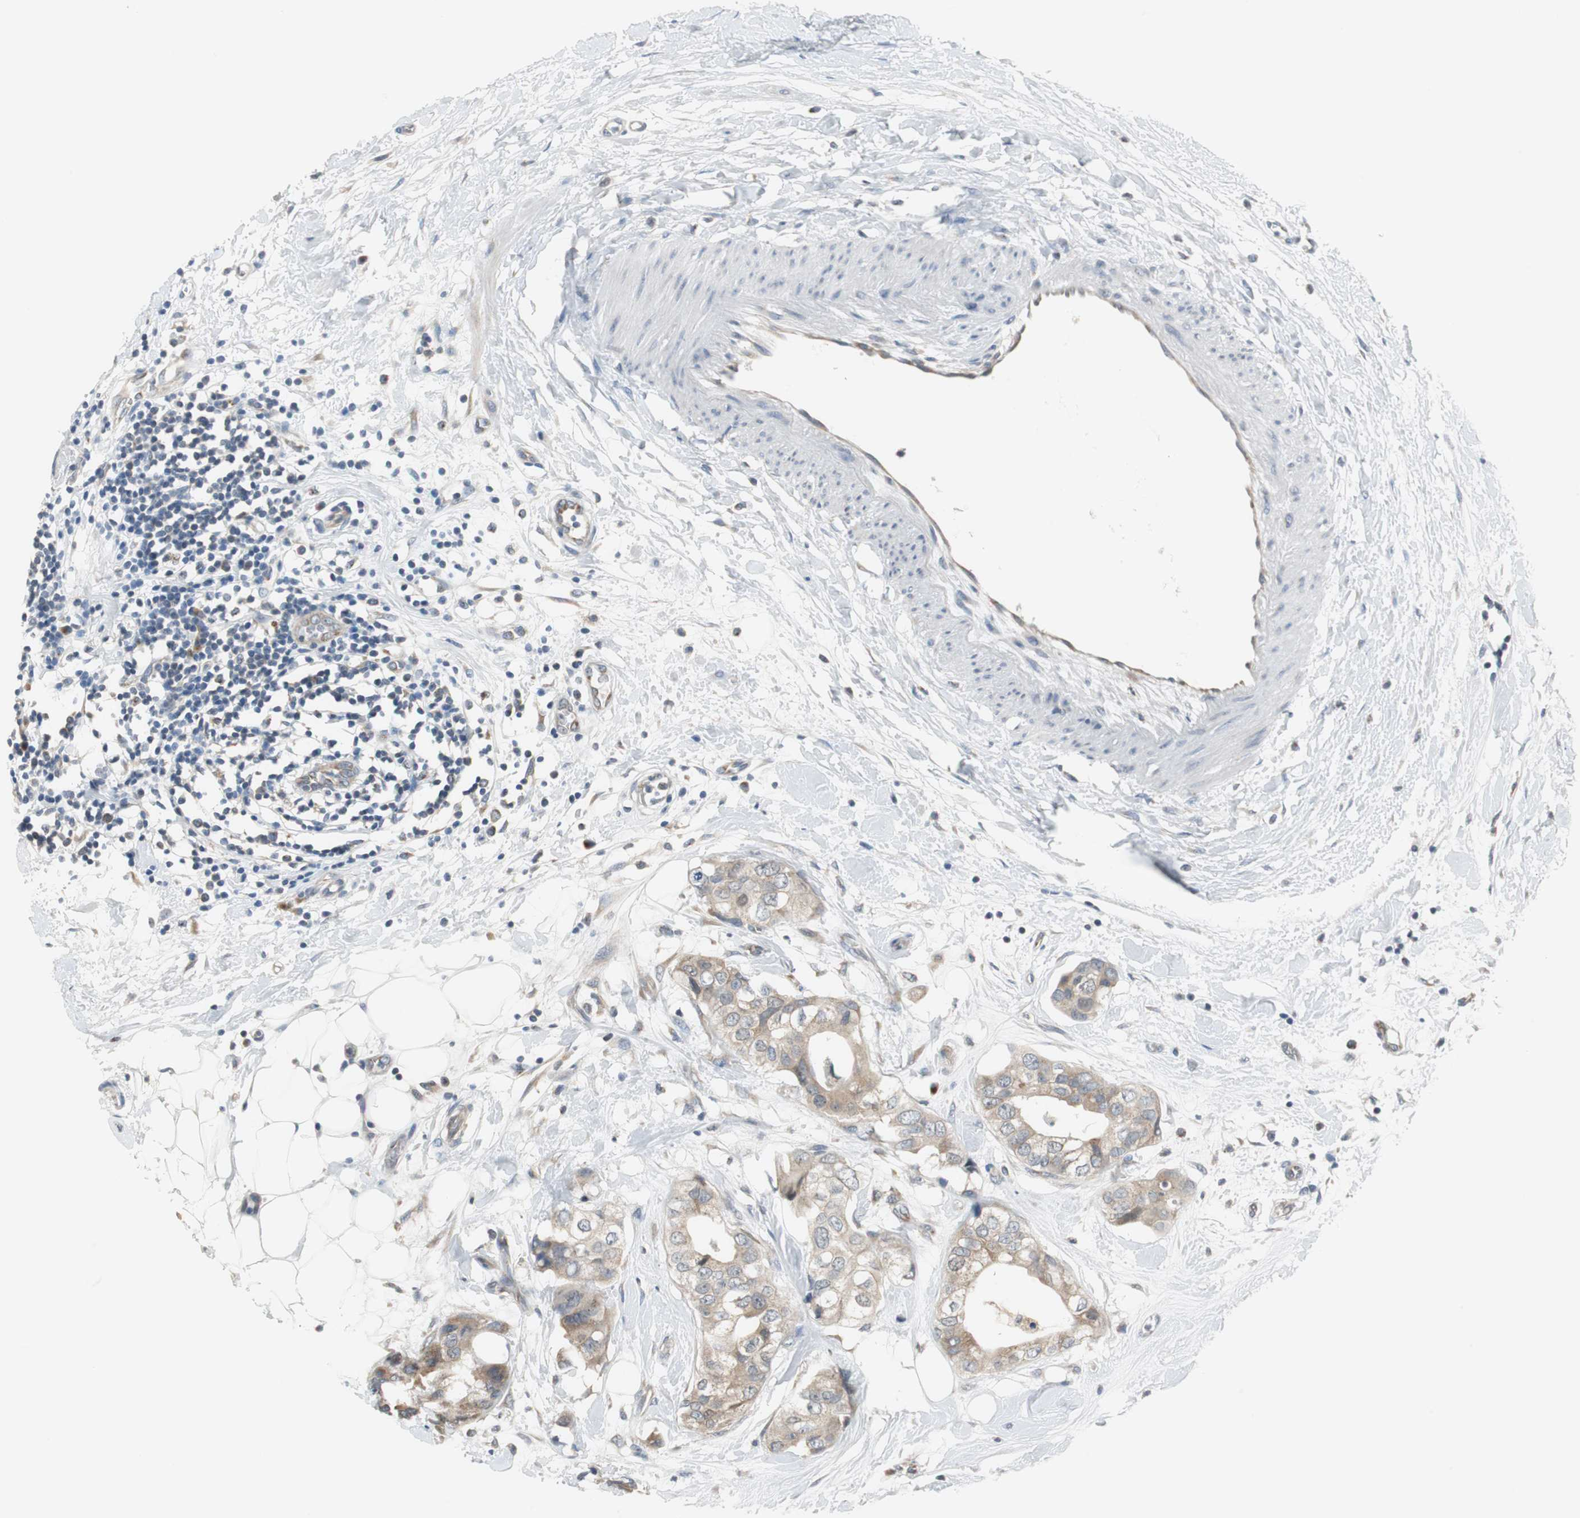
{"staining": {"intensity": "moderate", "quantity": ">75%", "location": "cytoplasmic/membranous"}, "tissue": "breast cancer", "cell_type": "Tumor cells", "image_type": "cancer", "snomed": [{"axis": "morphology", "description": "Duct carcinoma"}, {"axis": "topography", "description": "Breast"}], "caption": "High-power microscopy captured an immunohistochemistry (IHC) image of breast cancer, revealing moderate cytoplasmic/membranous positivity in about >75% of tumor cells. The protein of interest is shown in brown color, while the nuclei are stained blue.", "gene": "PLAA", "patient": {"sex": "female", "age": 40}}